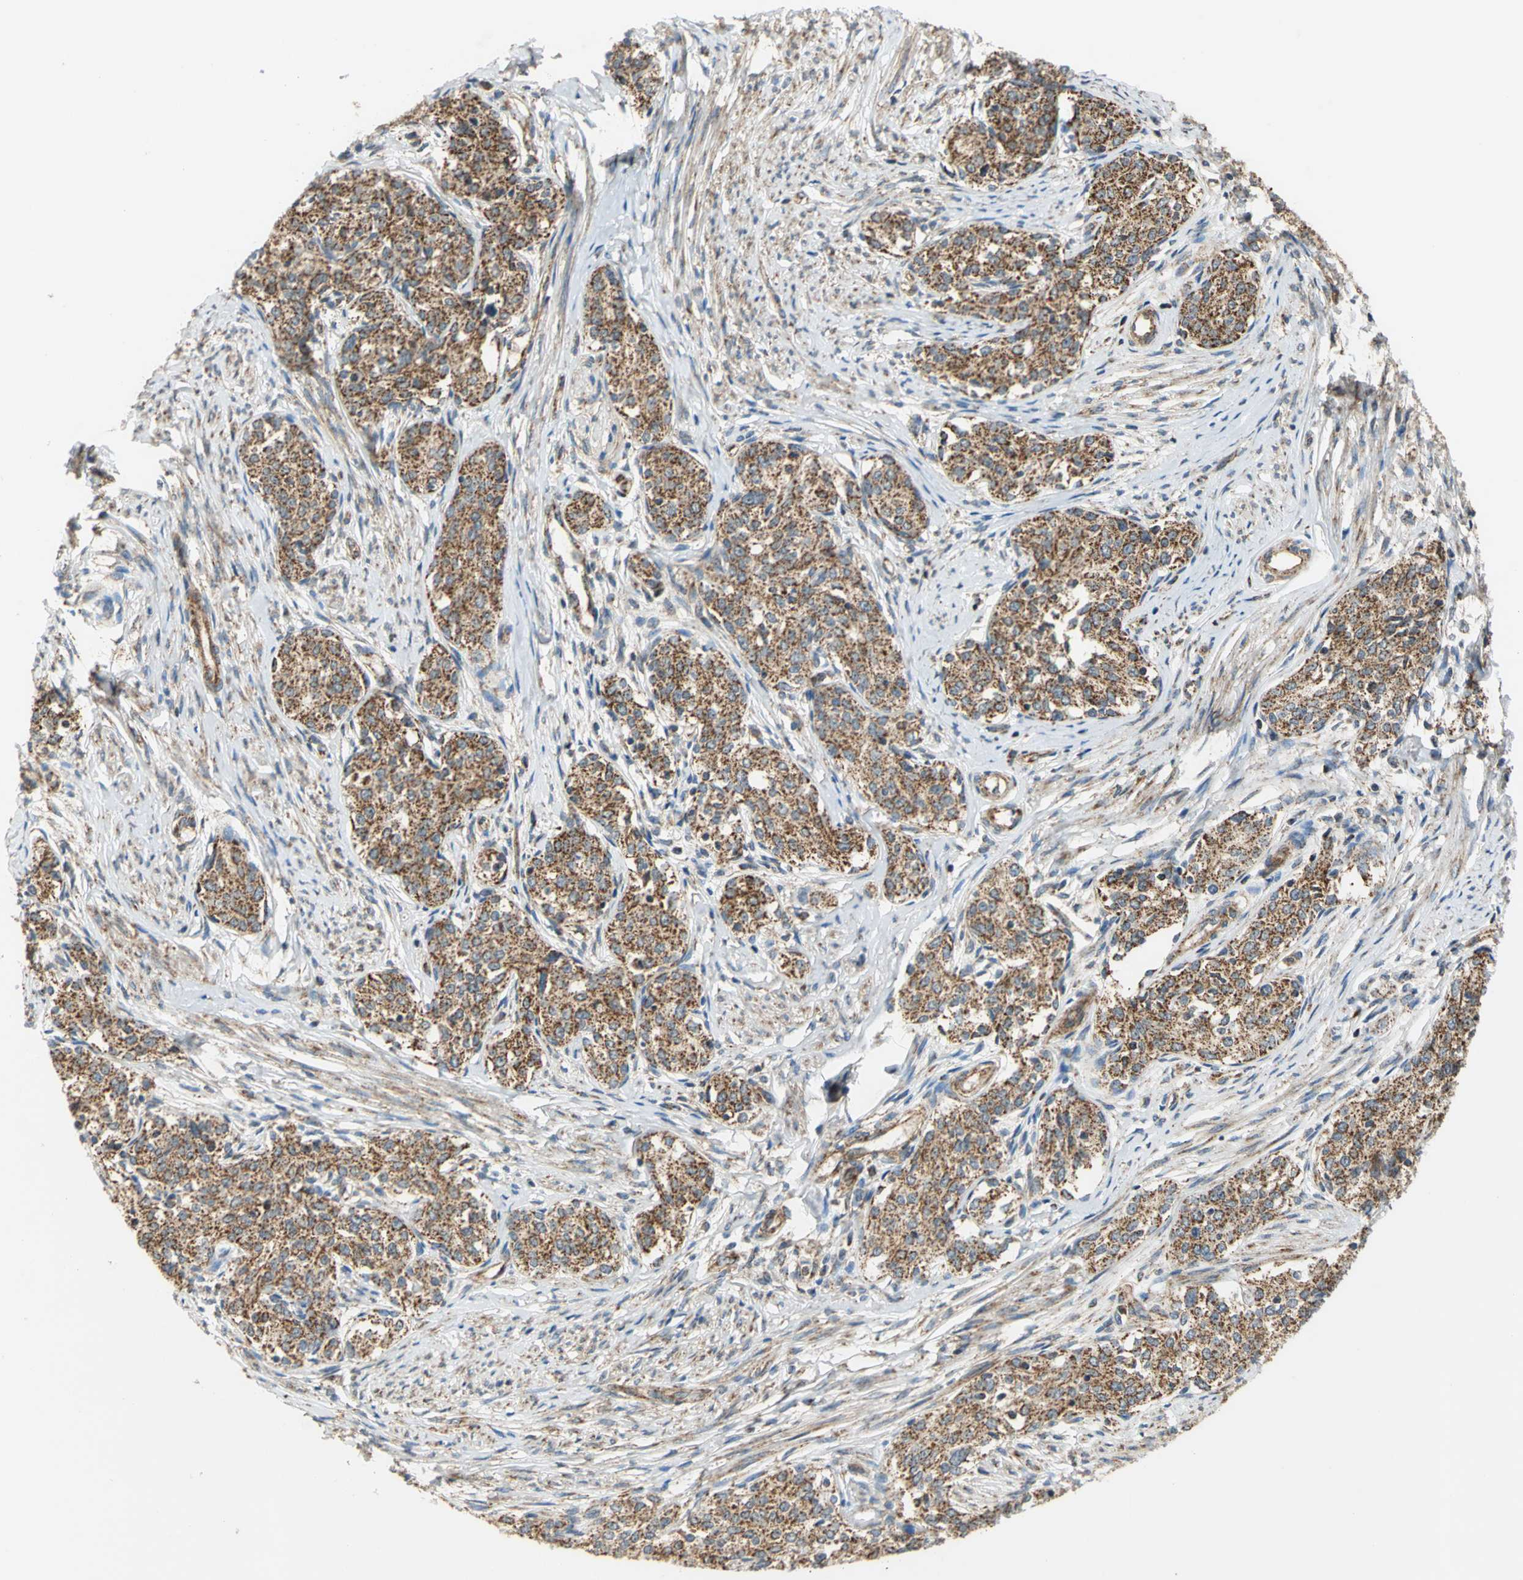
{"staining": {"intensity": "strong", "quantity": ">75%", "location": "cytoplasmic/membranous"}, "tissue": "cervical cancer", "cell_type": "Tumor cells", "image_type": "cancer", "snomed": [{"axis": "morphology", "description": "Squamous cell carcinoma, NOS"}, {"axis": "morphology", "description": "Adenocarcinoma, NOS"}, {"axis": "topography", "description": "Cervix"}], "caption": "A brown stain highlights strong cytoplasmic/membranous positivity of a protein in cervical cancer (adenocarcinoma) tumor cells. (DAB (3,3'-diaminobenzidine) IHC, brown staining for protein, blue staining for nuclei).", "gene": "MRPS22", "patient": {"sex": "female", "age": 52}}